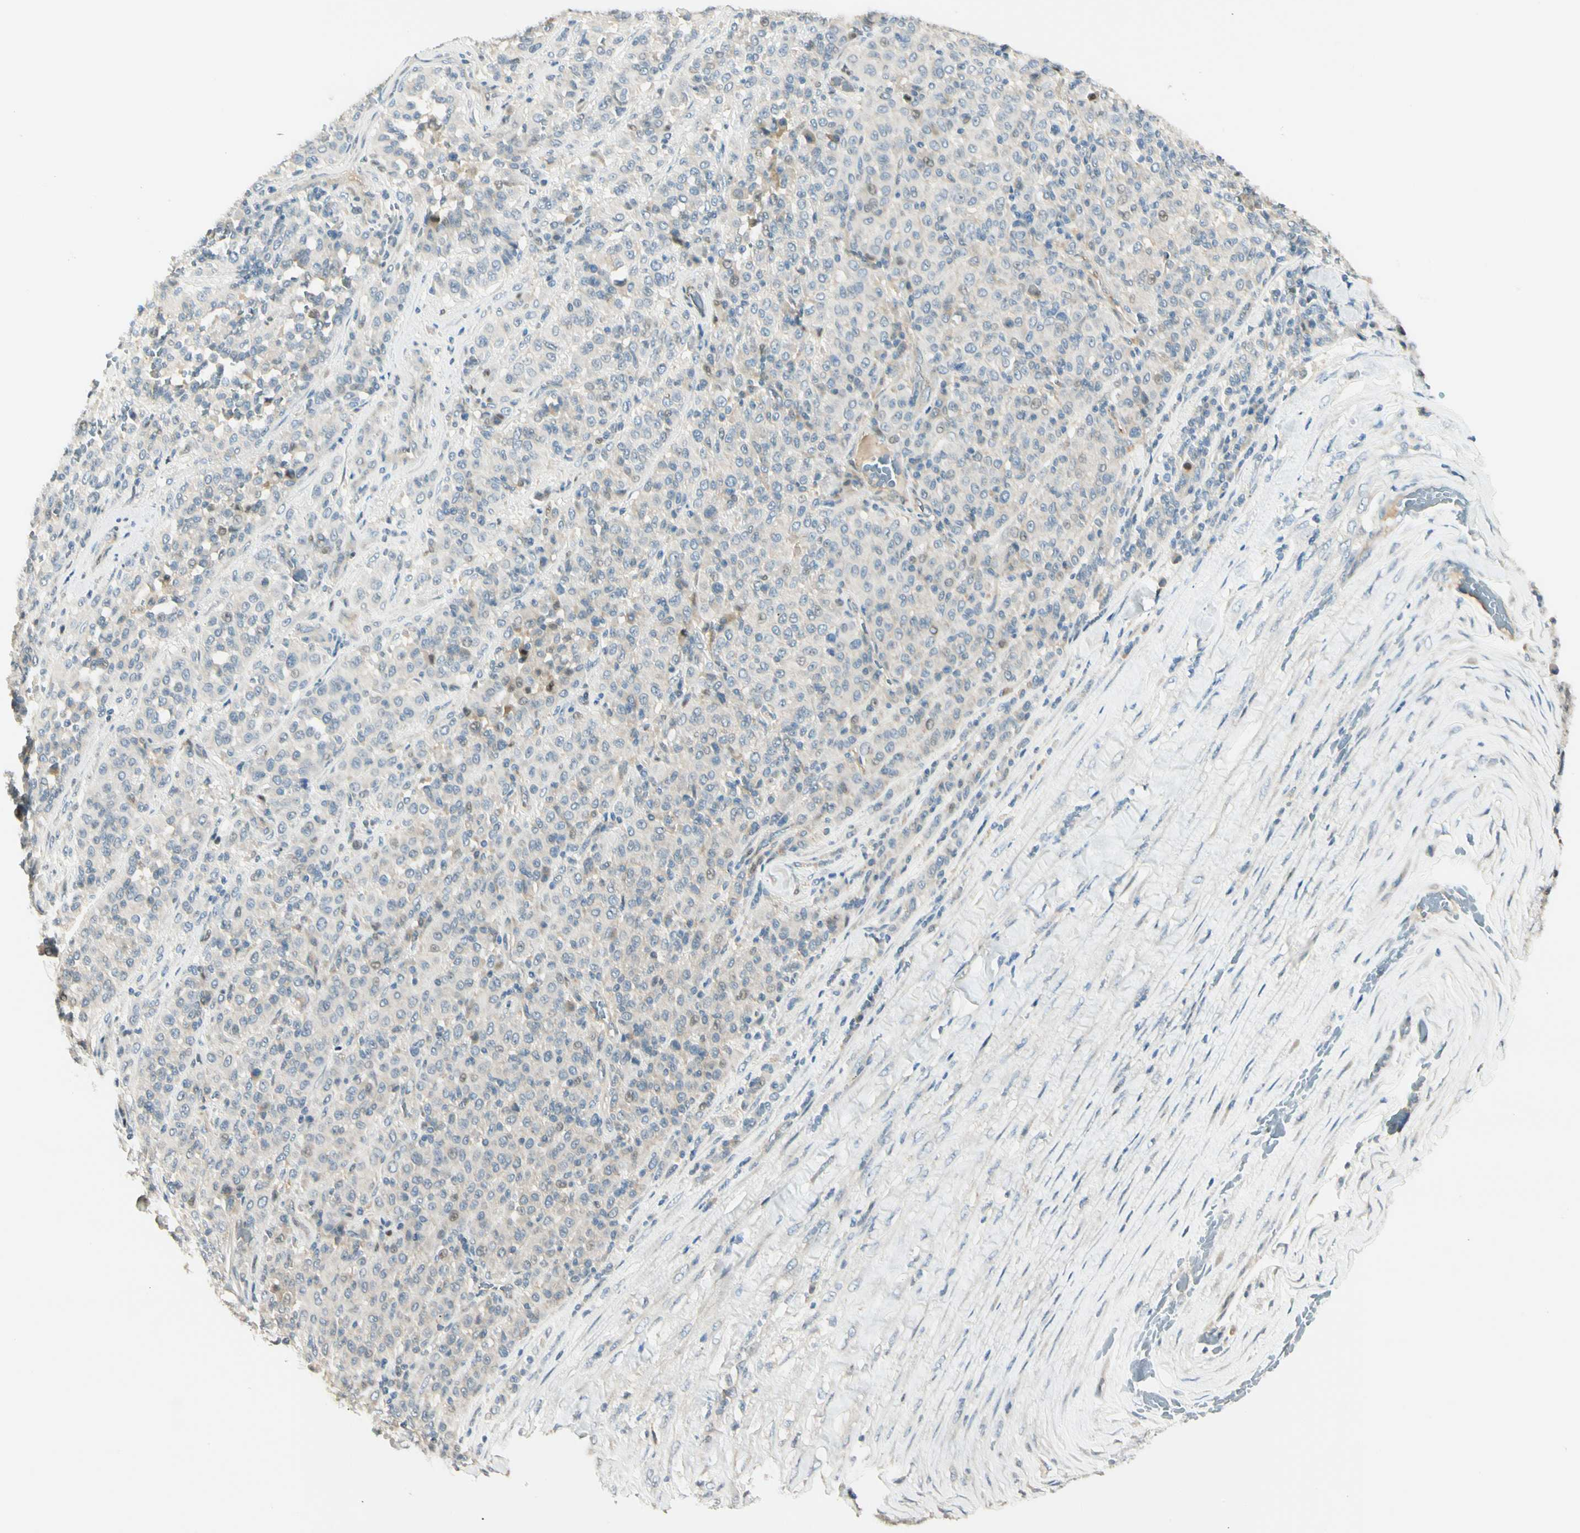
{"staining": {"intensity": "weak", "quantity": "<25%", "location": "cytoplasmic/membranous"}, "tissue": "melanoma", "cell_type": "Tumor cells", "image_type": "cancer", "snomed": [{"axis": "morphology", "description": "Malignant melanoma, Metastatic site"}, {"axis": "topography", "description": "Pancreas"}], "caption": "There is no significant staining in tumor cells of malignant melanoma (metastatic site).", "gene": "P3H2", "patient": {"sex": "female", "age": 30}}